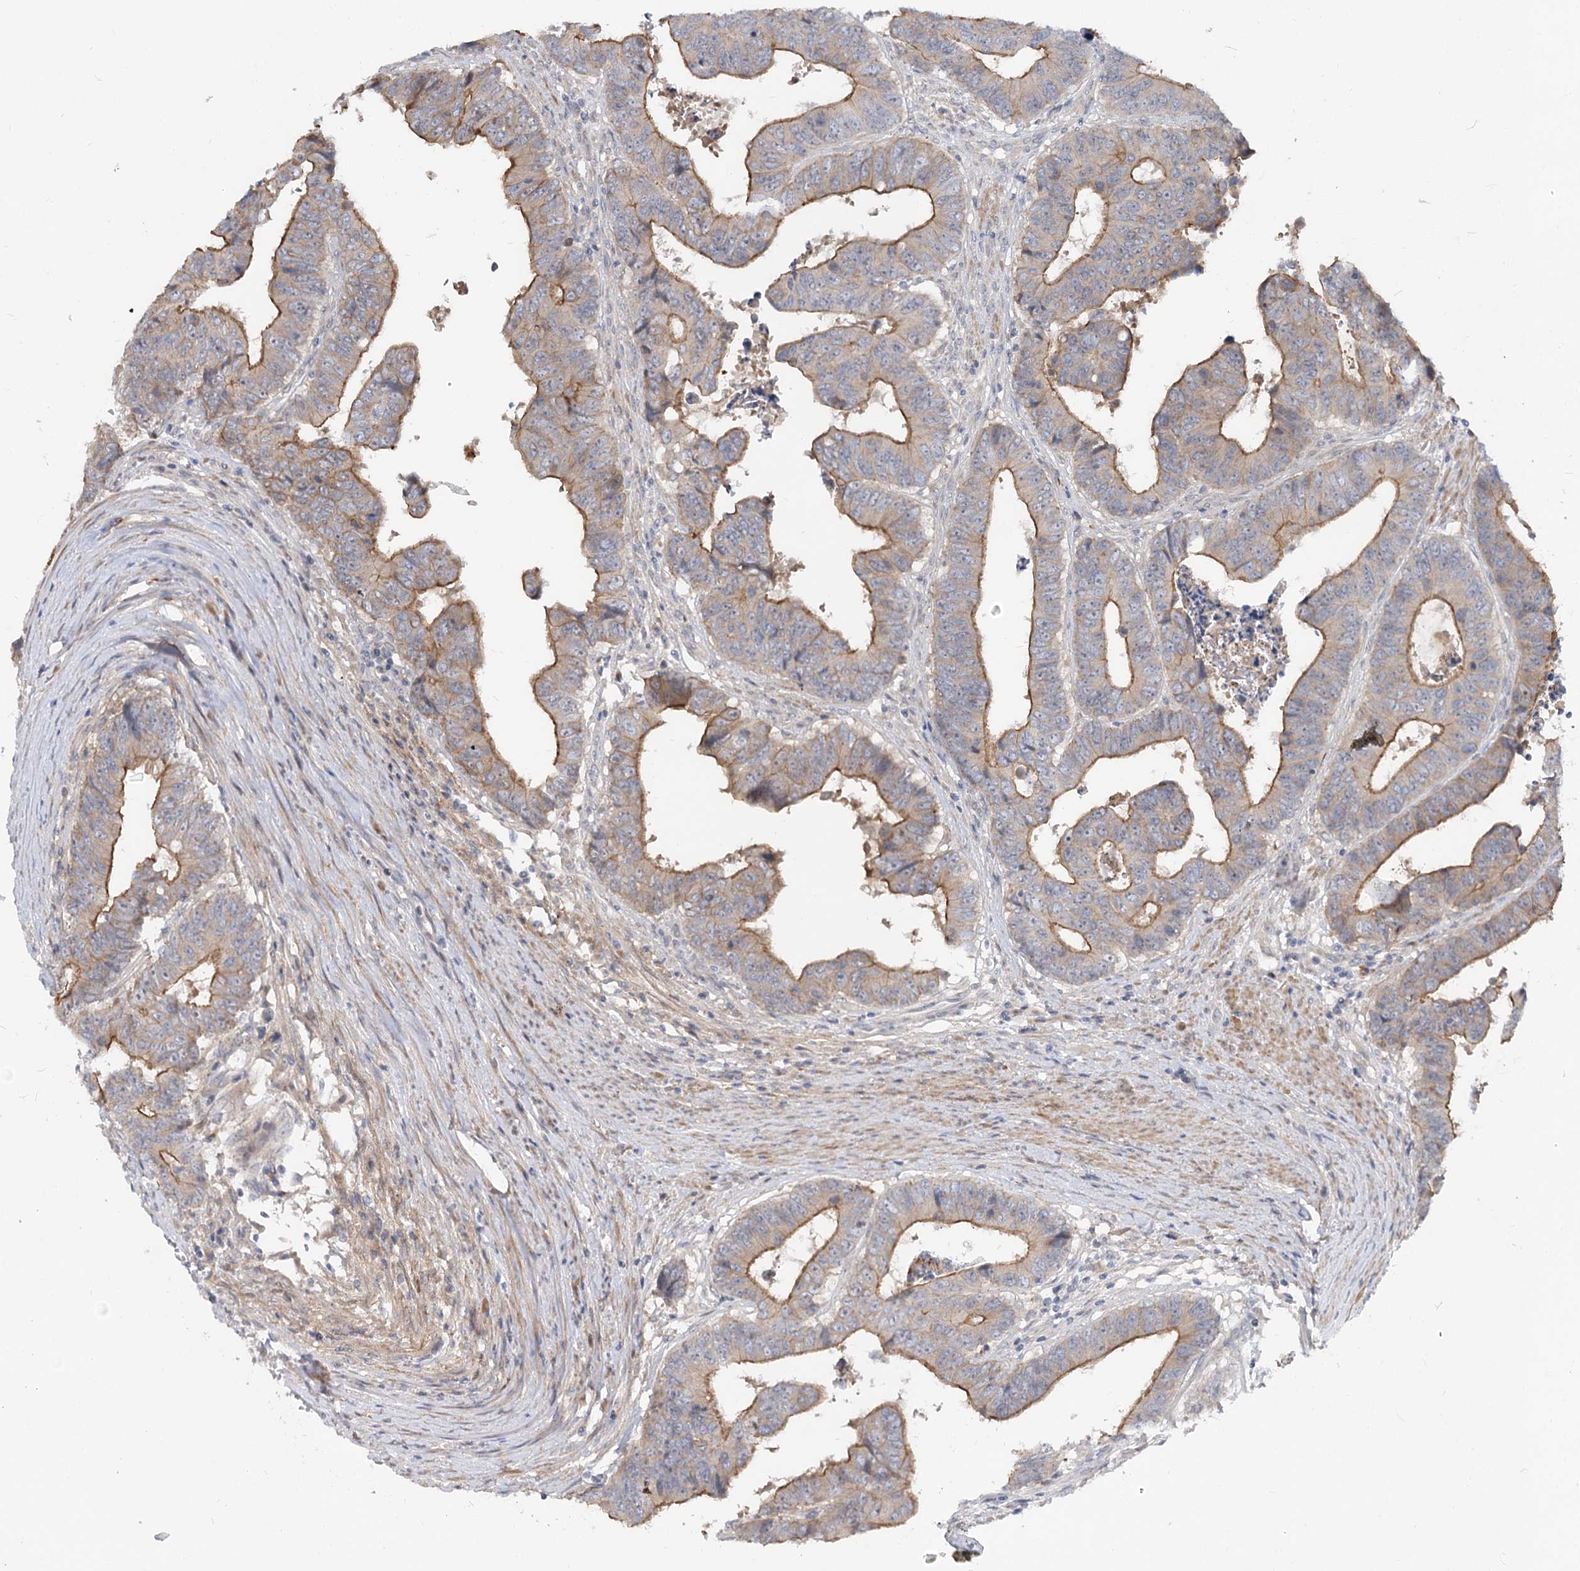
{"staining": {"intensity": "moderate", "quantity": "25%-75%", "location": "cytoplasmic/membranous"}, "tissue": "colorectal cancer", "cell_type": "Tumor cells", "image_type": "cancer", "snomed": [{"axis": "morphology", "description": "Adenocarcinoma, NOS"}, {"axis": "topography", "description": "Rectum"}], "caption": "The immunohistochemical stain shows moderate cytoplasmic/membranous expression in tumor cells of colorectal cancer tissue.", "gene": "FGF19", "patient": {"sex": "male", "age": 84}}